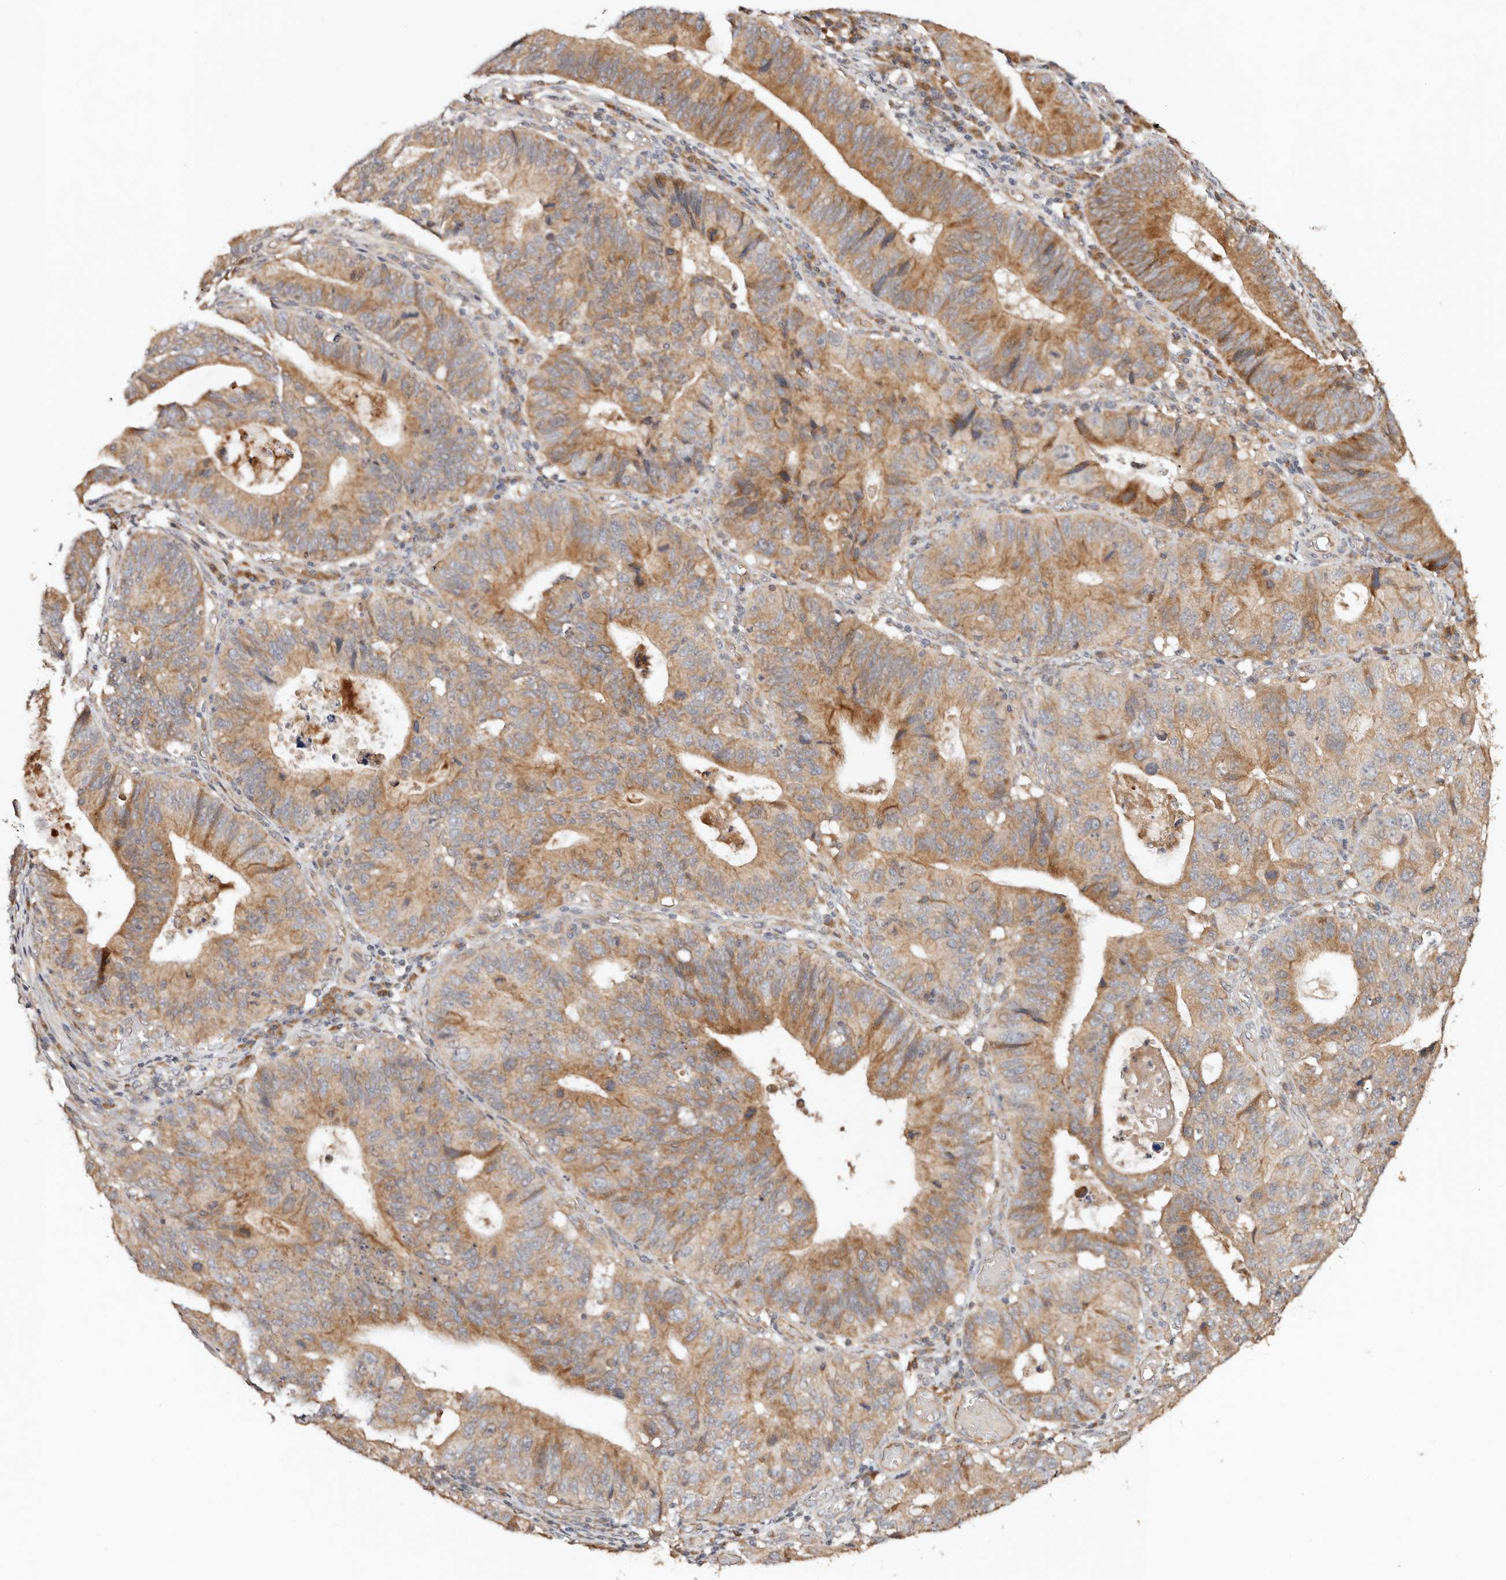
{"staining": {"intensity": "moderate", "quantity": ">75%", "location": "cytoplasmic/membranous"}, "tissue": "stomach cancer", "cell_type": "Tumor cells", "image_type": "cancer", "snomed": [{"axis": "morphology", "description": "Adenocarcinoma, NOS"}, {"axis": "topography", "description": "Stomach"}], "caption": "Protein staining of adenocarcinoma (stomach) tissue demonstrates moderate cytoplasmic/membranous expression in about >75% of tumor cells.", "gene": "DENND11", "patient": {"sex": "male", "age": 59}}